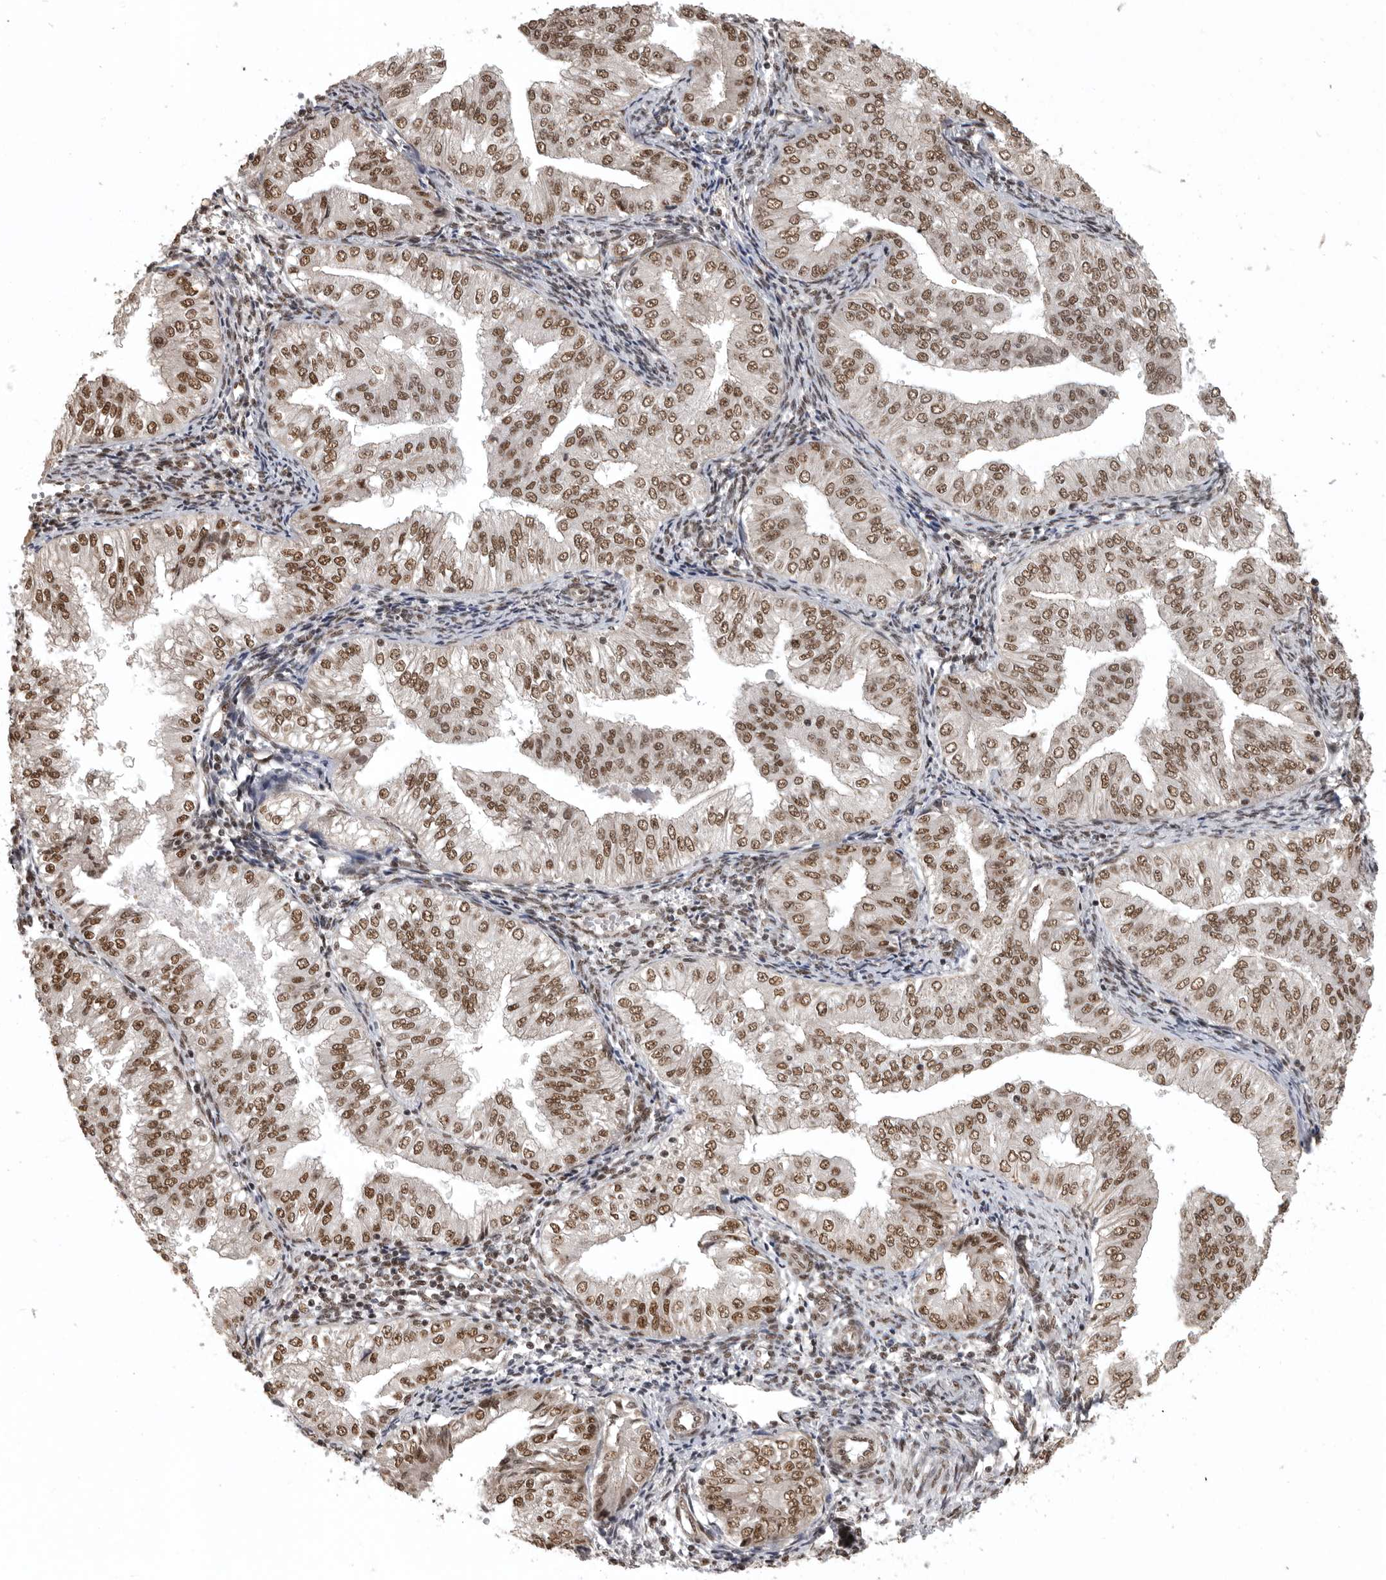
{"staining": {"intensity": "moderate", "quantity": ">75%", "location": "nuclear"}, "tissue": "endometrial cancer", "cell_type": "Tumor cells", "image_type": "cancer", "snomed": [{"axis": "morphology", "description": "Normal tissue, NOS"}, {"axis": "morphology", "description": "Adenocarcinoma, NOS"}, {"axis": "topography", "description": "Endometrium"}], "caption": "Endometrial adenocarcinoma was stained to show a protein in brown. There is medium levels of moderate nuclear staining in about >75% of tumor cells.", "gene": "CBLL1", "patient": {"sex": "female", "age": 53}}